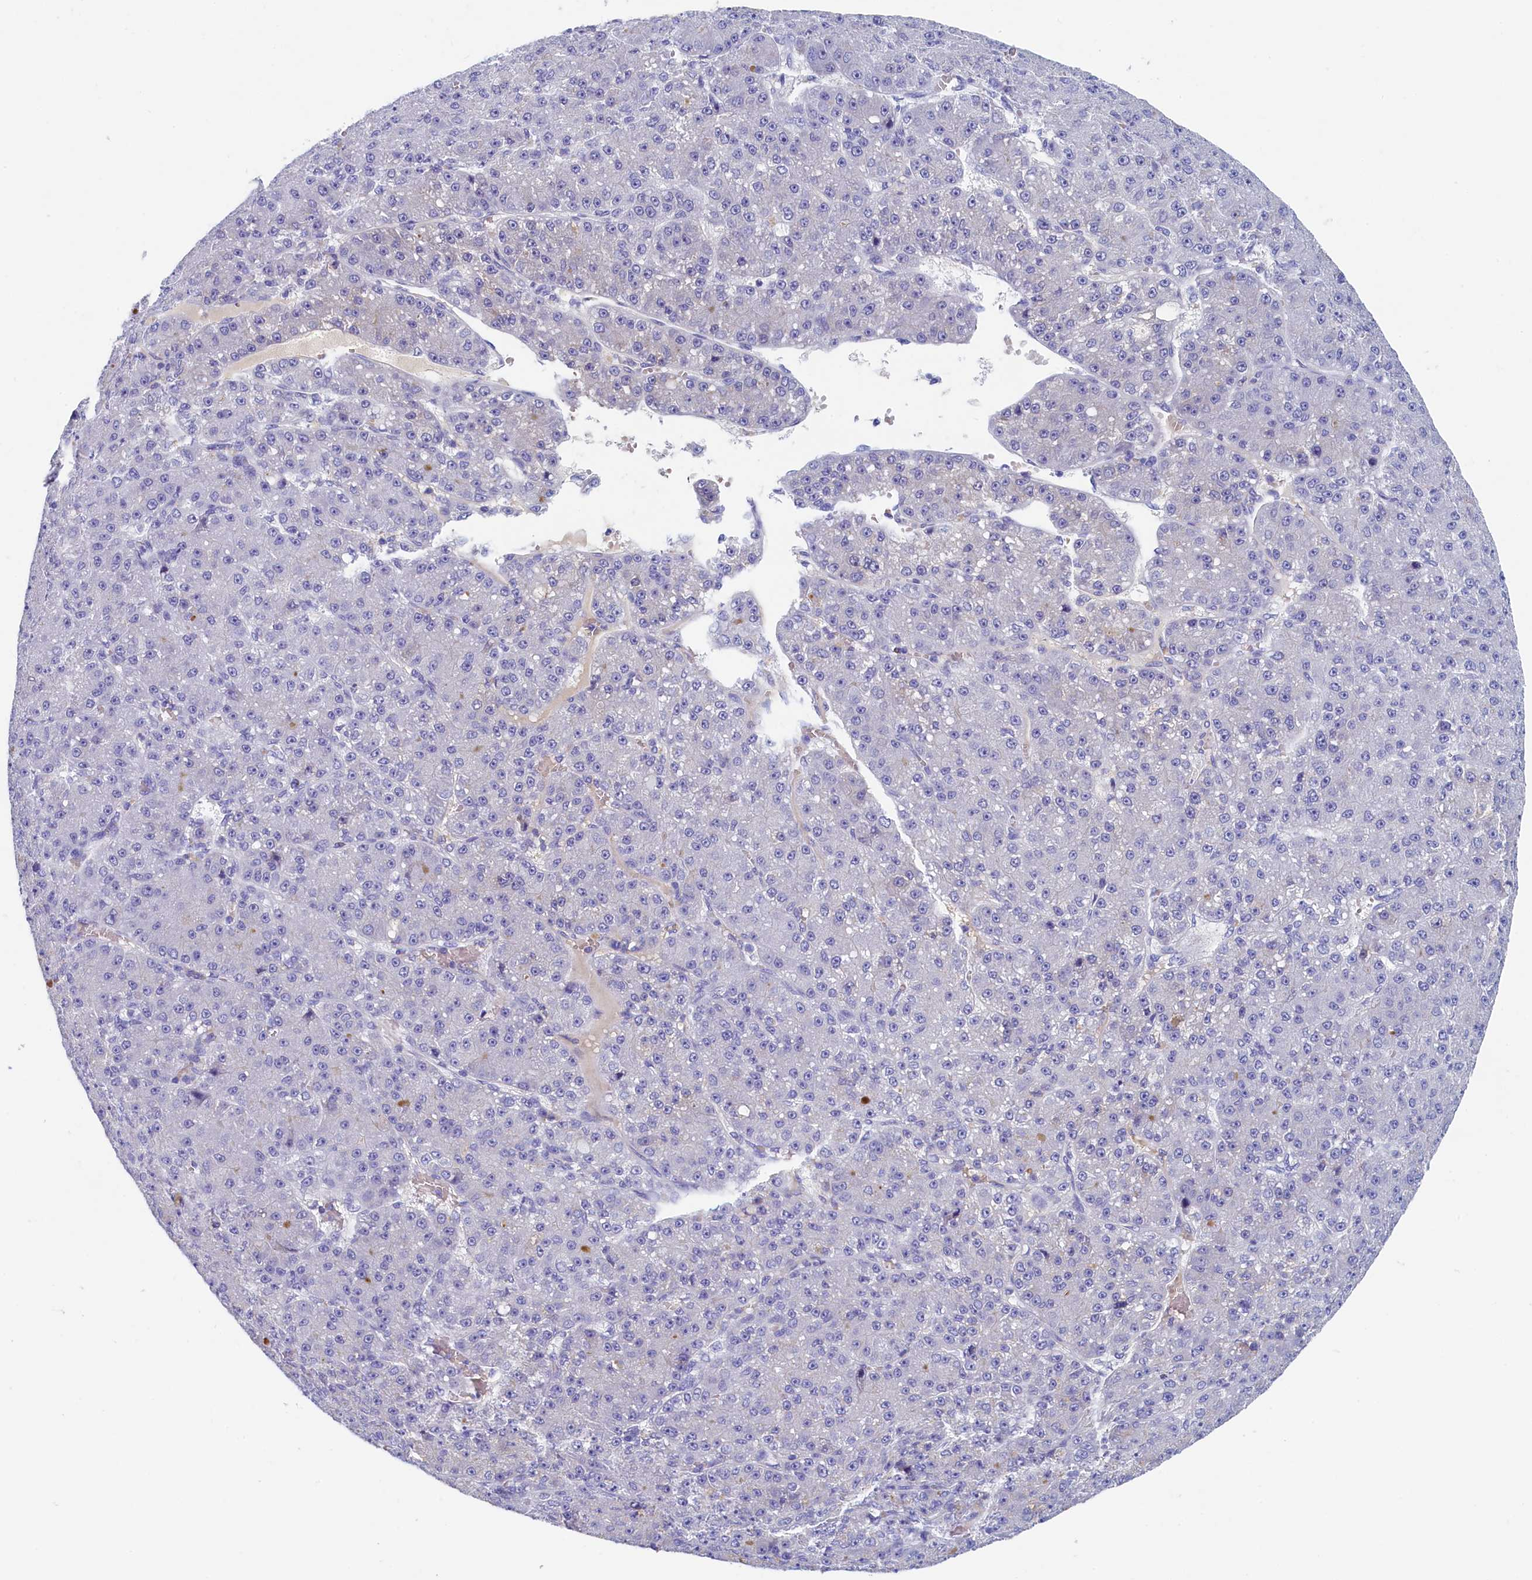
{"staining": {"intensity": "negative", "quantity": "none", "location": "none"}, "tissue": "liver cancer", "cell_type": "Tumor cells", "image_type": "cancer", "snomed": [{"axis": "morphology", "description": "Carcinoma, Hepatocellular, NOS"}, {"axis": "topography", "description": "Liver"}], "caption": "High magnification brightfield microscopy of liver cancer stained with DAB (brown) and counterstained with hematoxylin (blue): tumor cells show no significant positivity.", "gene": "GUCA1C", "patient": {"sex": "male", "age": 67}}